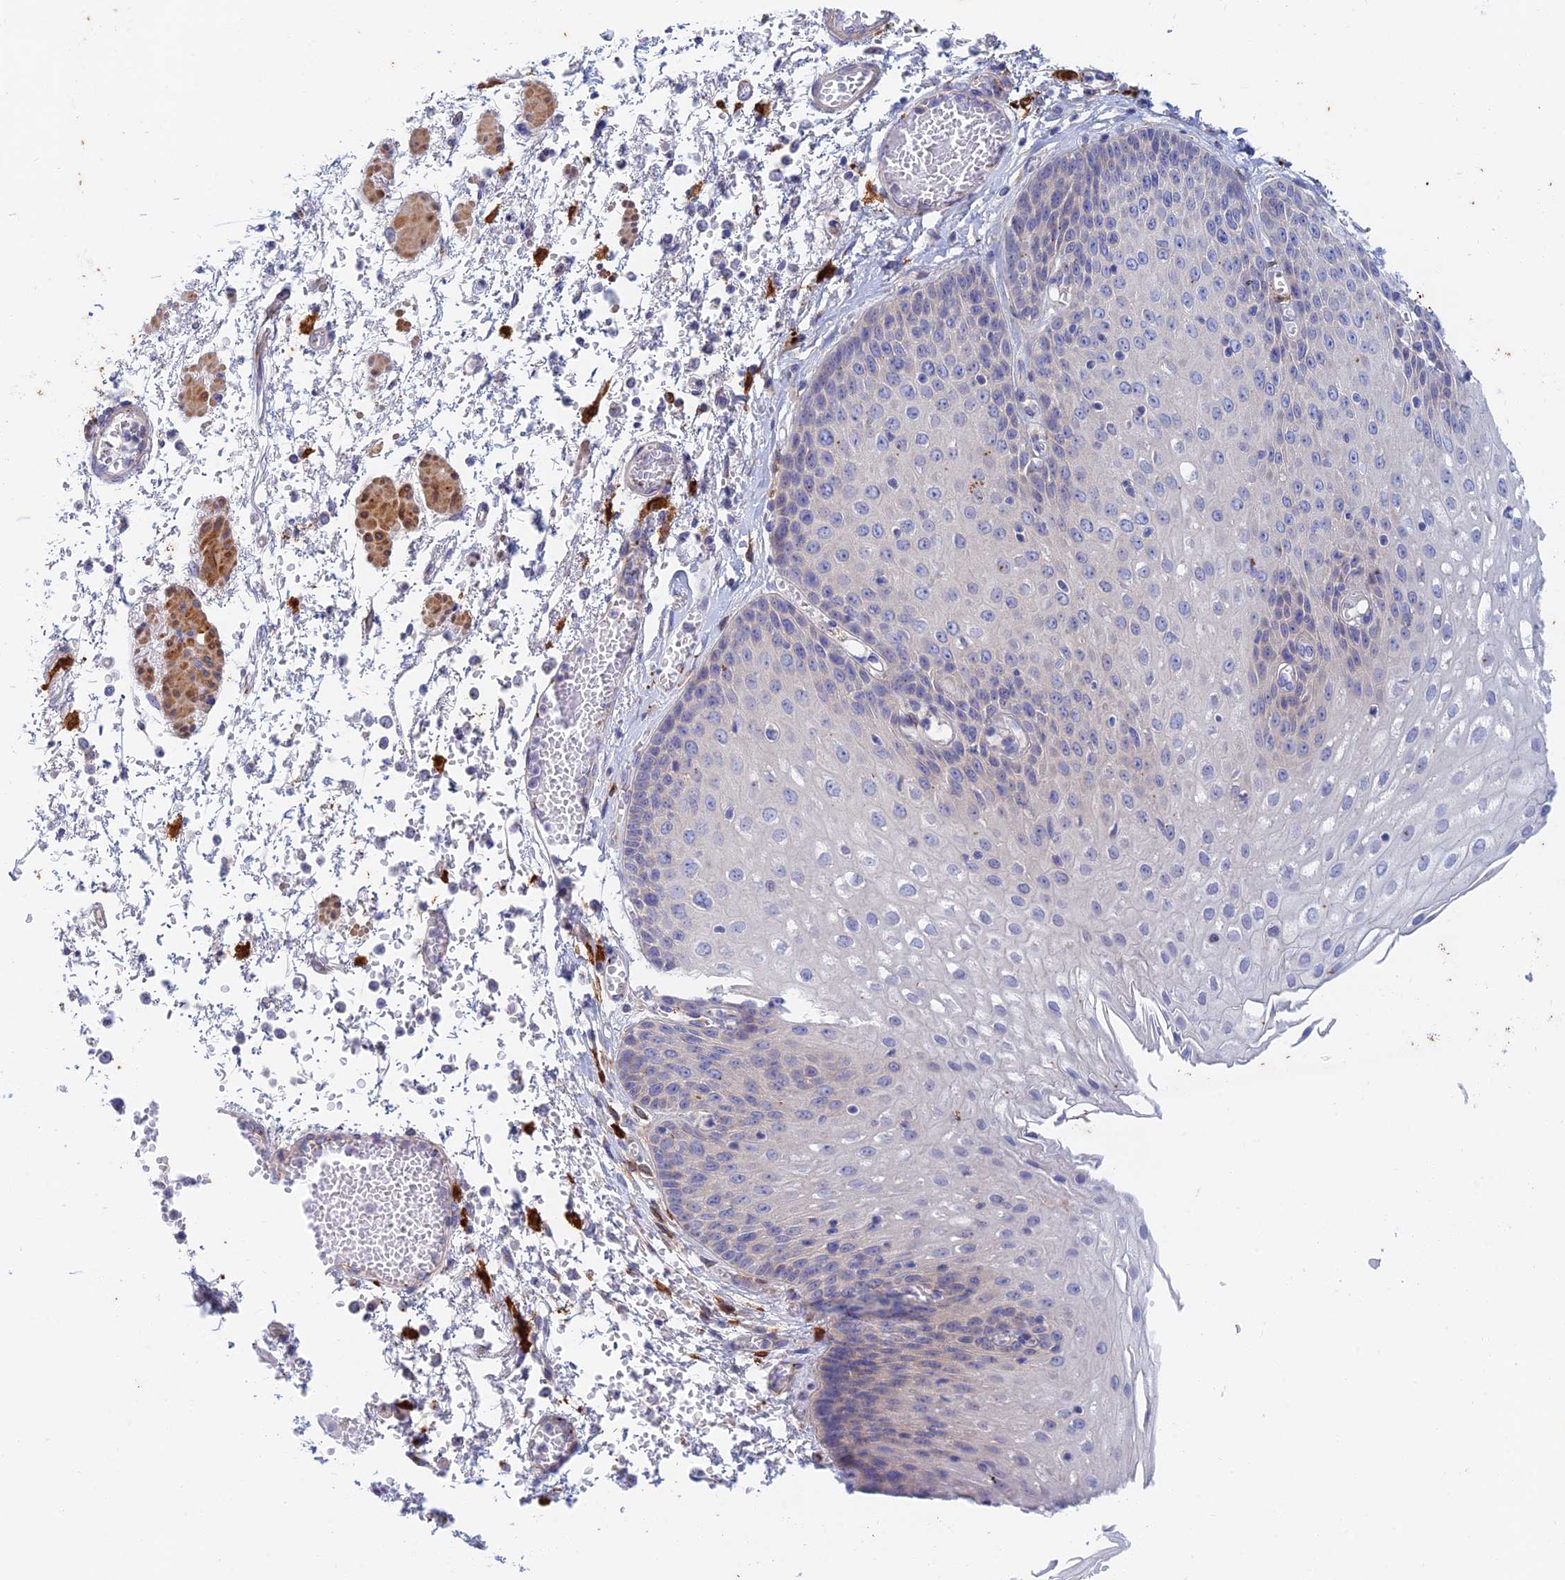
{"staining": {"intensity": "negative", "quantity": "none", "location": "none"}, "tissue": "esophagus", "cell_type": "Squamous epithelial cells", "image_type": "normal", "snomed": [{"axis": "morphology", "description": "Normal tissue, NOS"}, {"axis": "topography", "description": "Esophagus"}], "caption": "There is no significant positivity in squamous epithelial cells of esophagus.", "gene": "SLC24A3", "patient": {"sex": "male", "age": 81}}